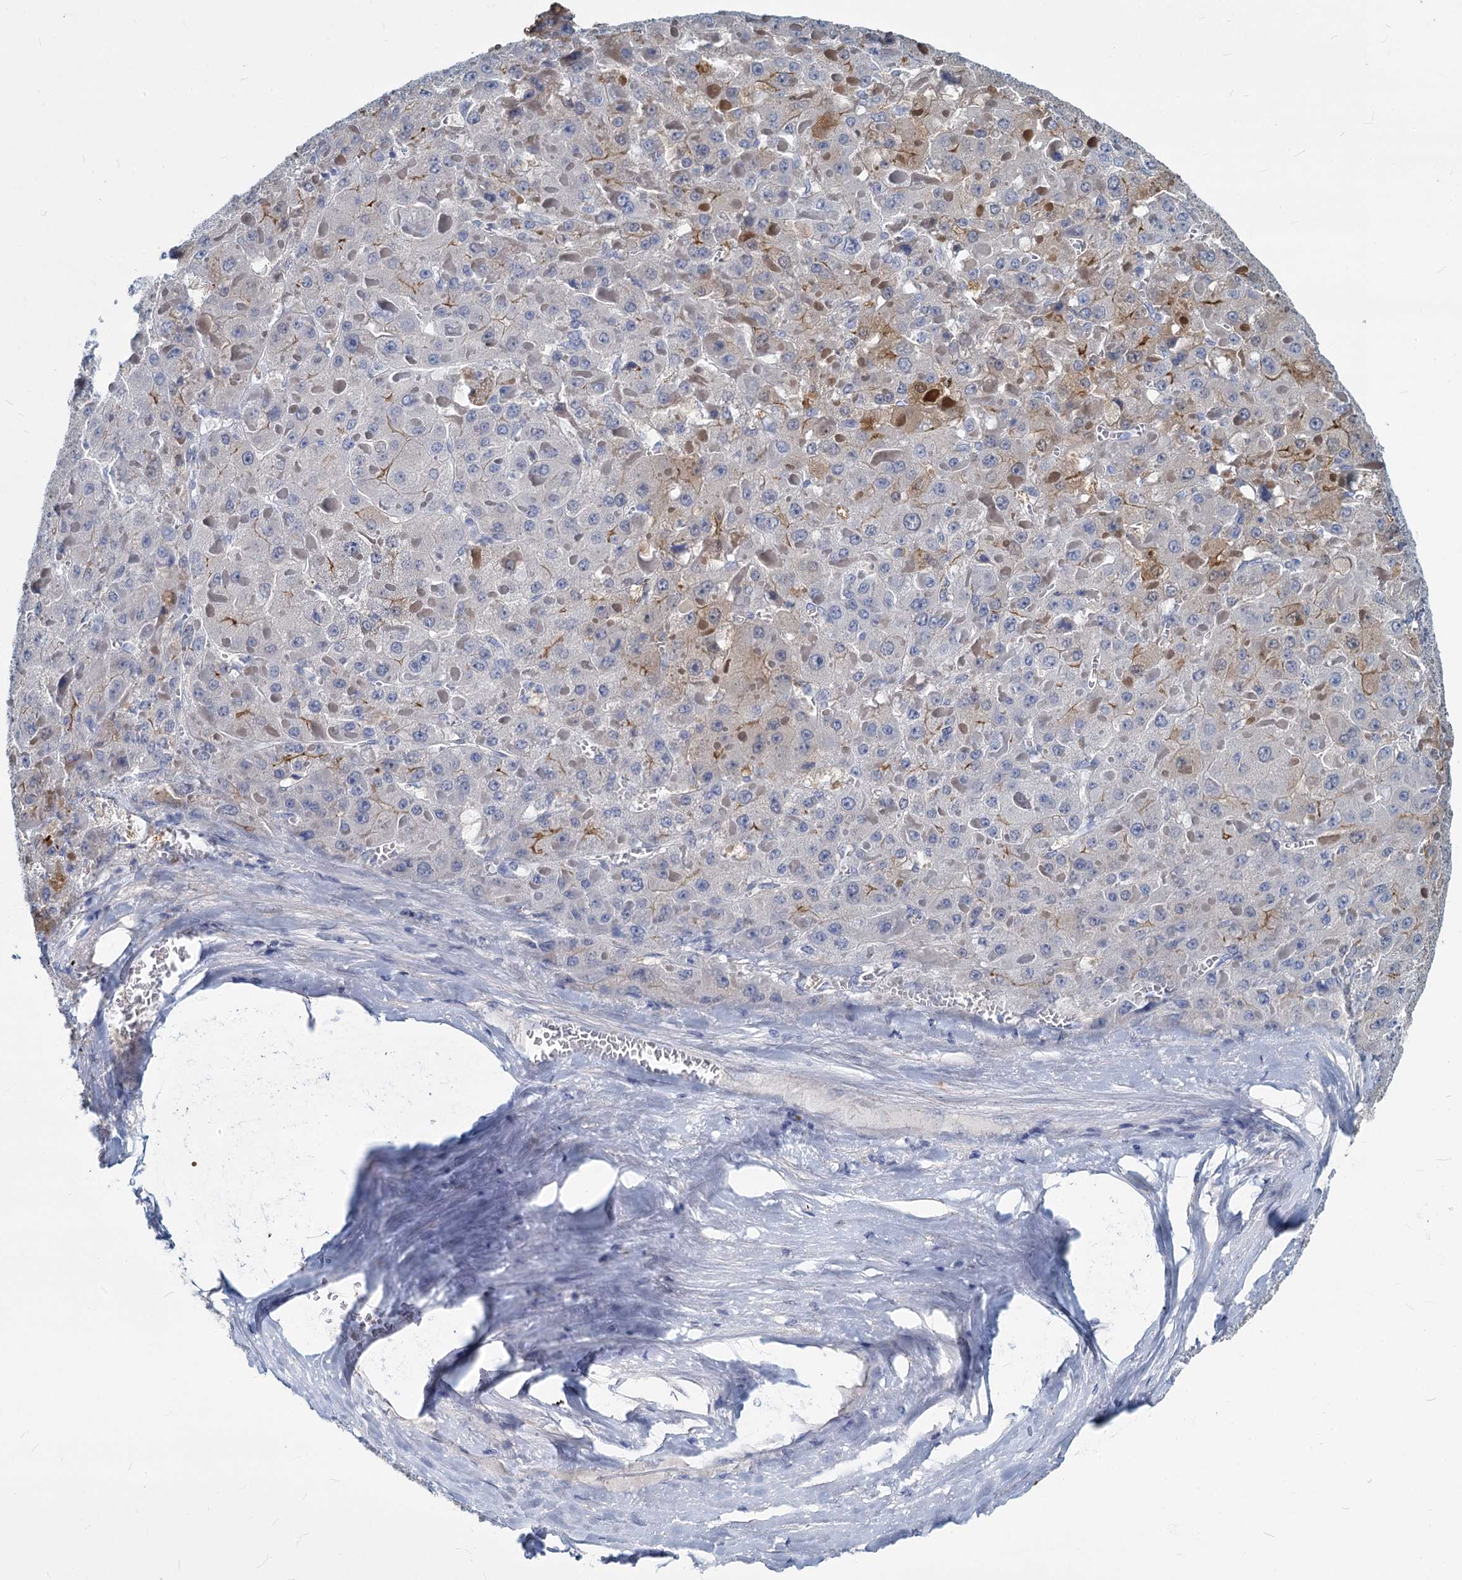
{"staining": {"intensity": "moderate", "quantity": "<25%", "location": "cytoplasmic/membranous"}, "tissue": "liver cancer", "cell_type": "Tumor cells", "image_type": "cancer", "snomed": [{"axis": "morphology", "description": "Carcinoma, Hepatocellular, NOS"}, {"axis": "topography", "description": "Liver"}], "caption": "Tumor cells demonstrate low levels of moderate cytoplasmic/membranous expression in about <25% of cells in liver cancer (hepatocellular carcinoma). (DAB IHC, brown staining for protein, blue staining for nuclei).", "gene": "GSTM3", "patient": {"sex": "female", "age": 73}}